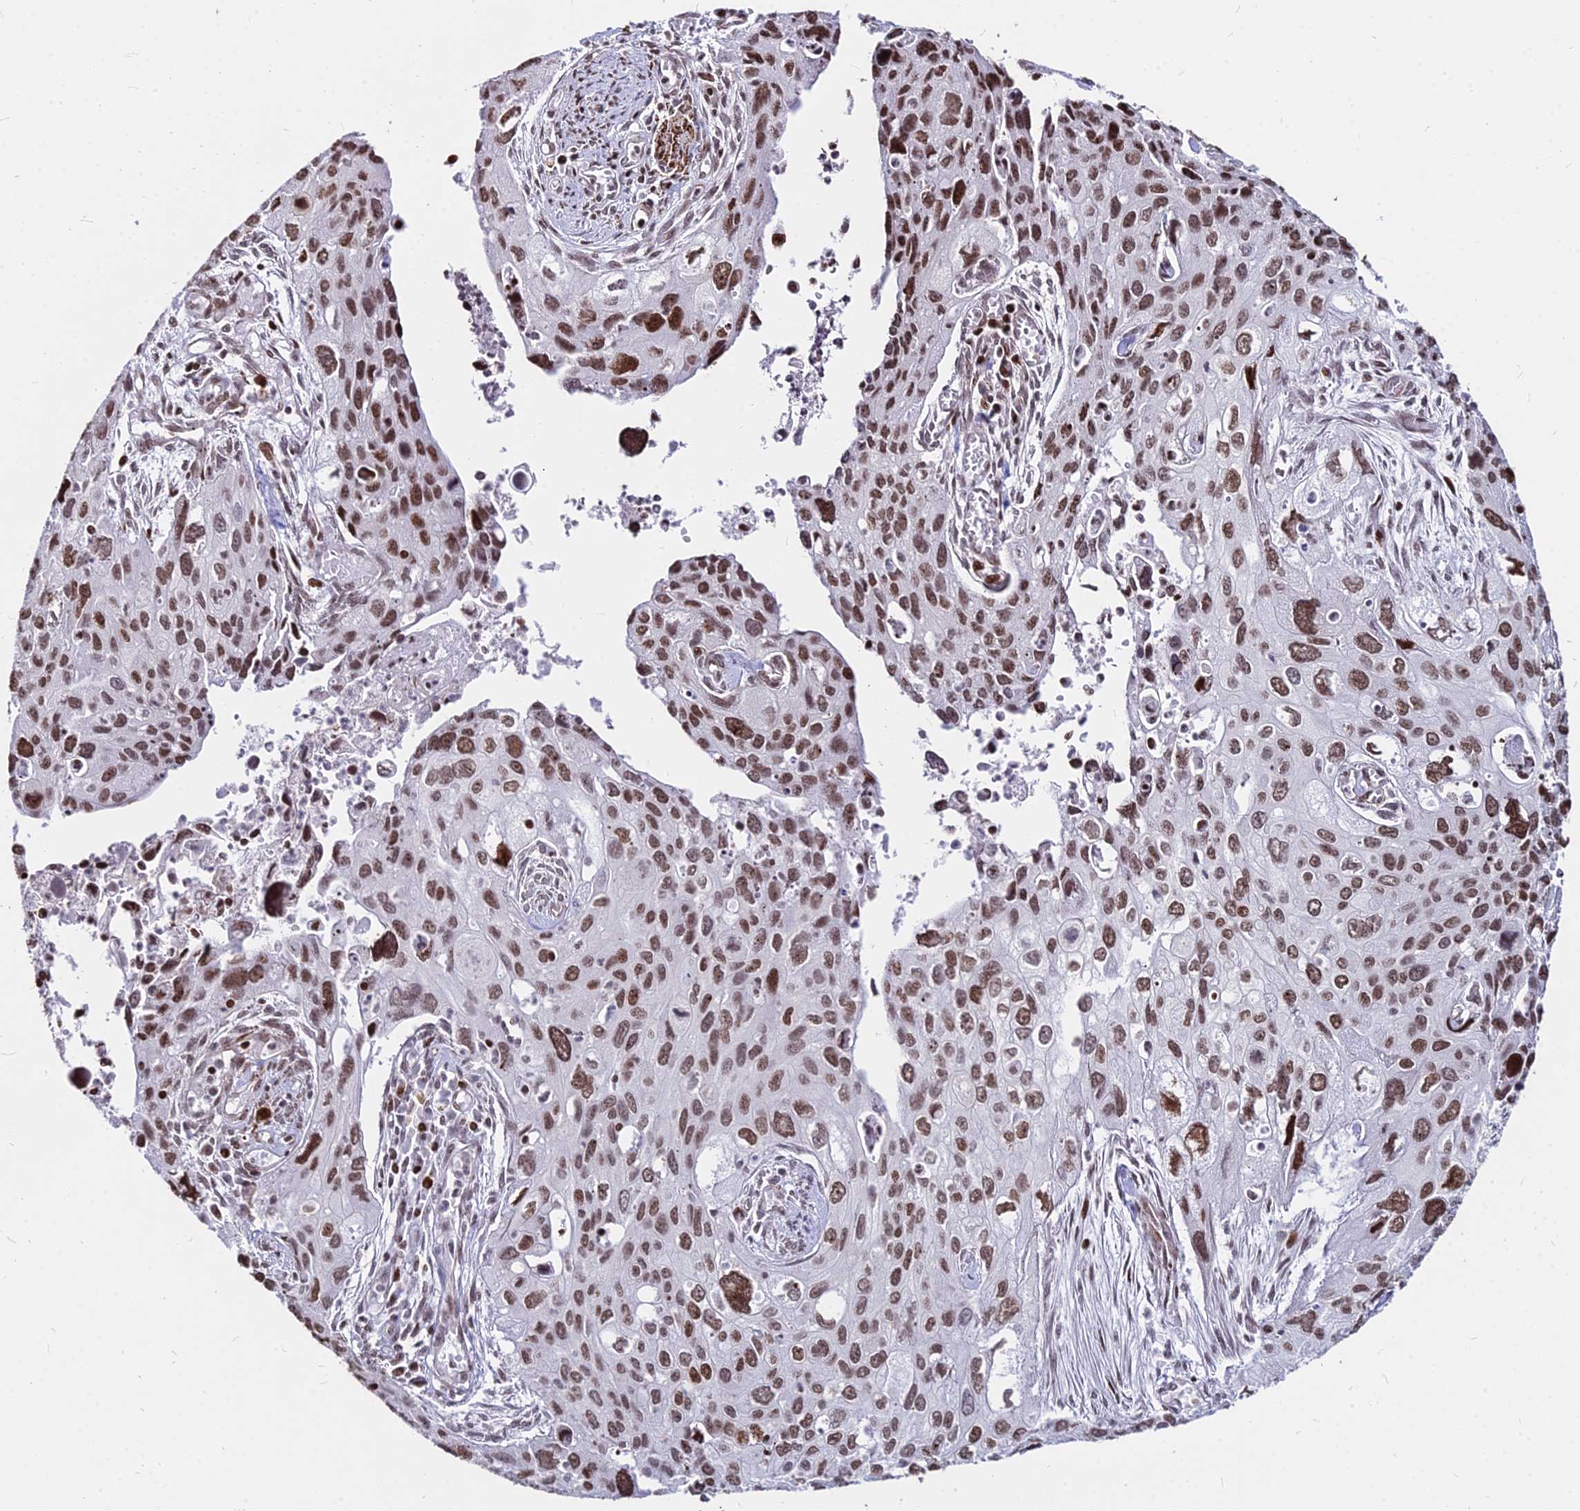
{"staining": {"intensity": "strong", "quantity": ">75%", "location": "nuclear"}, "tissue": "cervical cancer", "cell_type": "Tumor cells", "image_type": "cancer", "snomed": [{"axis": "morphology", "description": "Squamous cell carcinoma, NOS"}, {"axis": "topography", "description": "Cervix"}], "caption": "This is a histology image of immunohistochemistry staining of cervical cancer, which shows strong expression in the nuclear of tumor cells.", "gene": "NYAP2", "patient": {"sex": "female", "age": 55}}